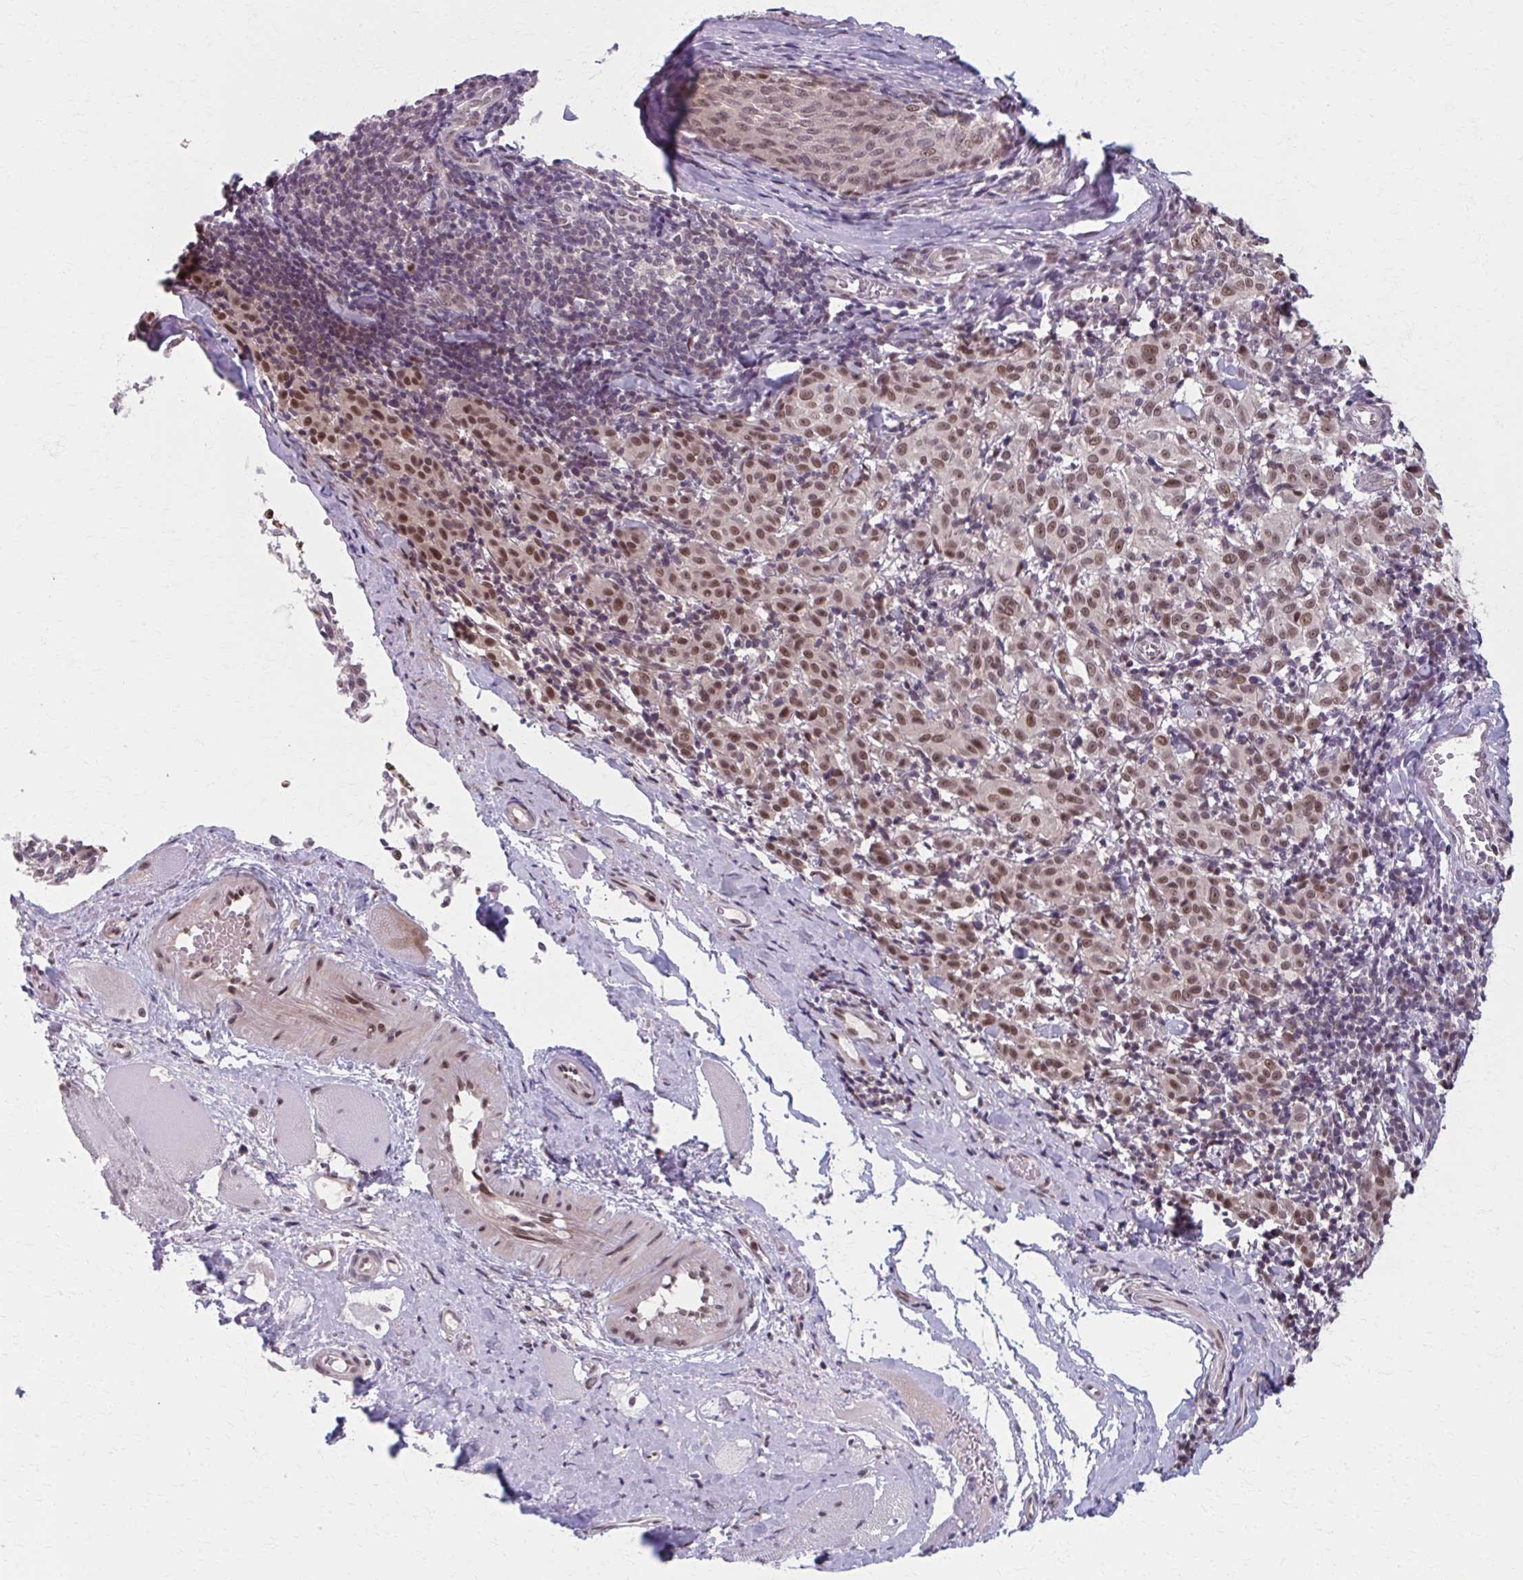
{"staining": {"intensity": "moderate", "quantity": ">75%", "location": "nuclear"}, "tissue": "melanoma", "cell_type": "Tumor cells", "image_type": "cancer", "snomed": [{"axis": "morphology", "description": "Malignant melanoma, NOS"}, {"axis": "topography", "description": "Skin"}], "caption": "Melanoma stained with a protein marker shows moderate staining in tumor cells.", "gene": "SETBP1", "patient": {"sex": "female", "age": 72}}